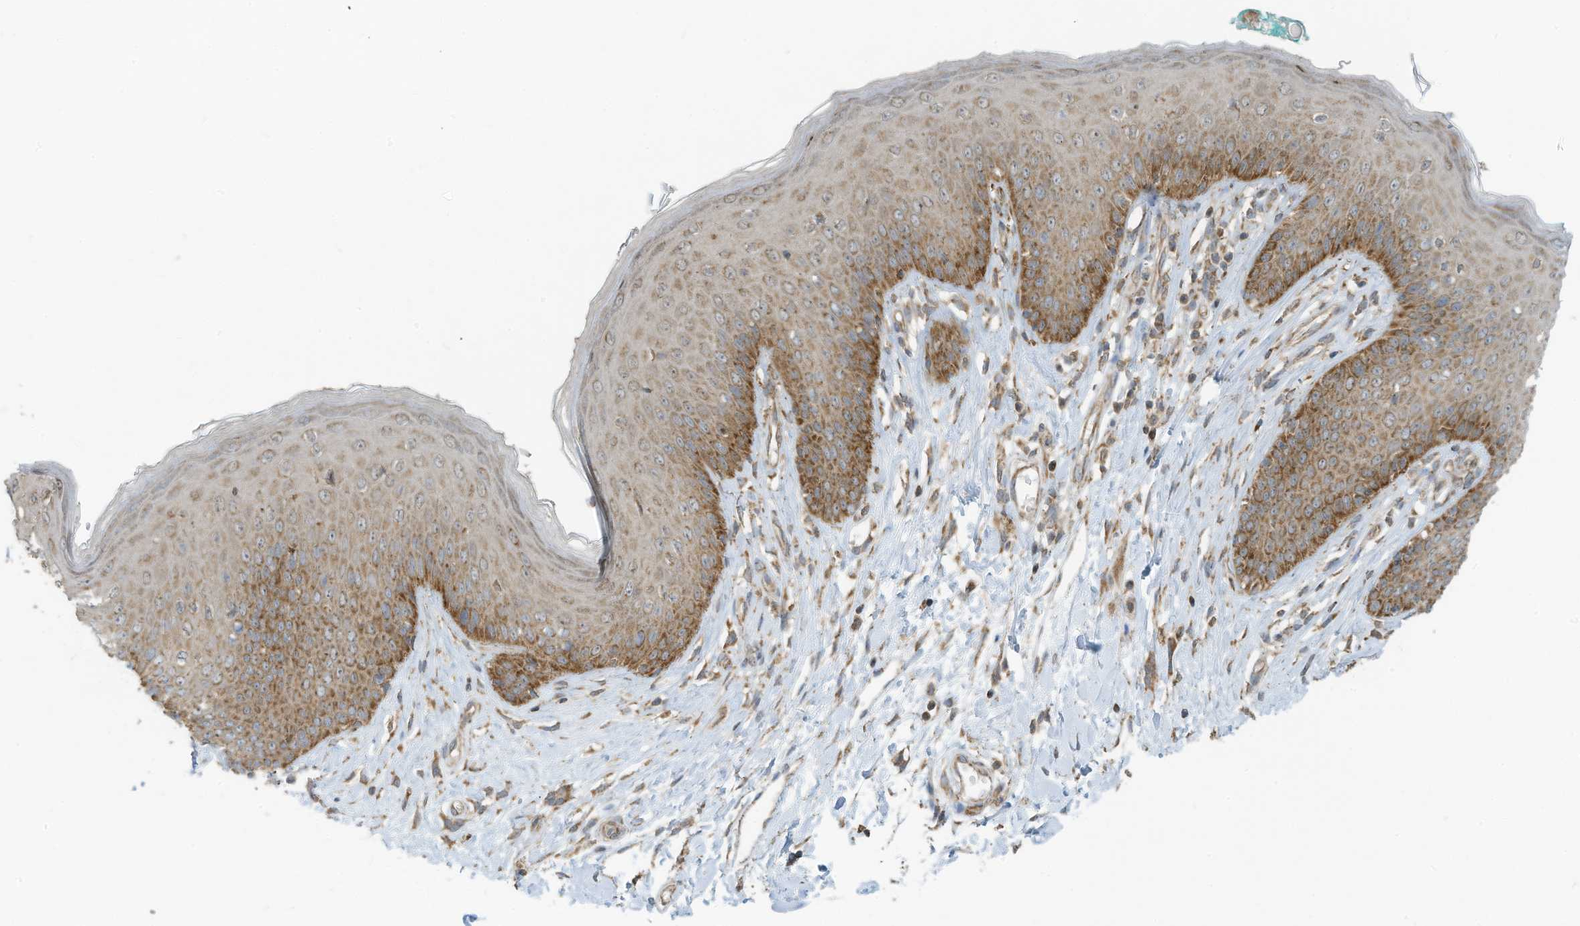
{"staining": {"intensity": "moderate", "quantity": "25%-75%", "location": "cytoplasmic/membranous"}, "tissue": "skin", "cell_type": "Epidermal cells", "image_type": "normal", "snomed": [{"axis": "morphology", "description": "Normal tissue, NOS"}, {"axis": "morphology", "description": "Squamous cell carcinoma, NOS"}, {"axis": "topography", "description": "Vulva"}], "caption": "Moderate cytoplasmic/membranous staining is seen in approximately 25%-75% of epidermal cells in unremarkable skin.", "gene": "METTL6", "patient": {"sex": "female", "age": 85}}